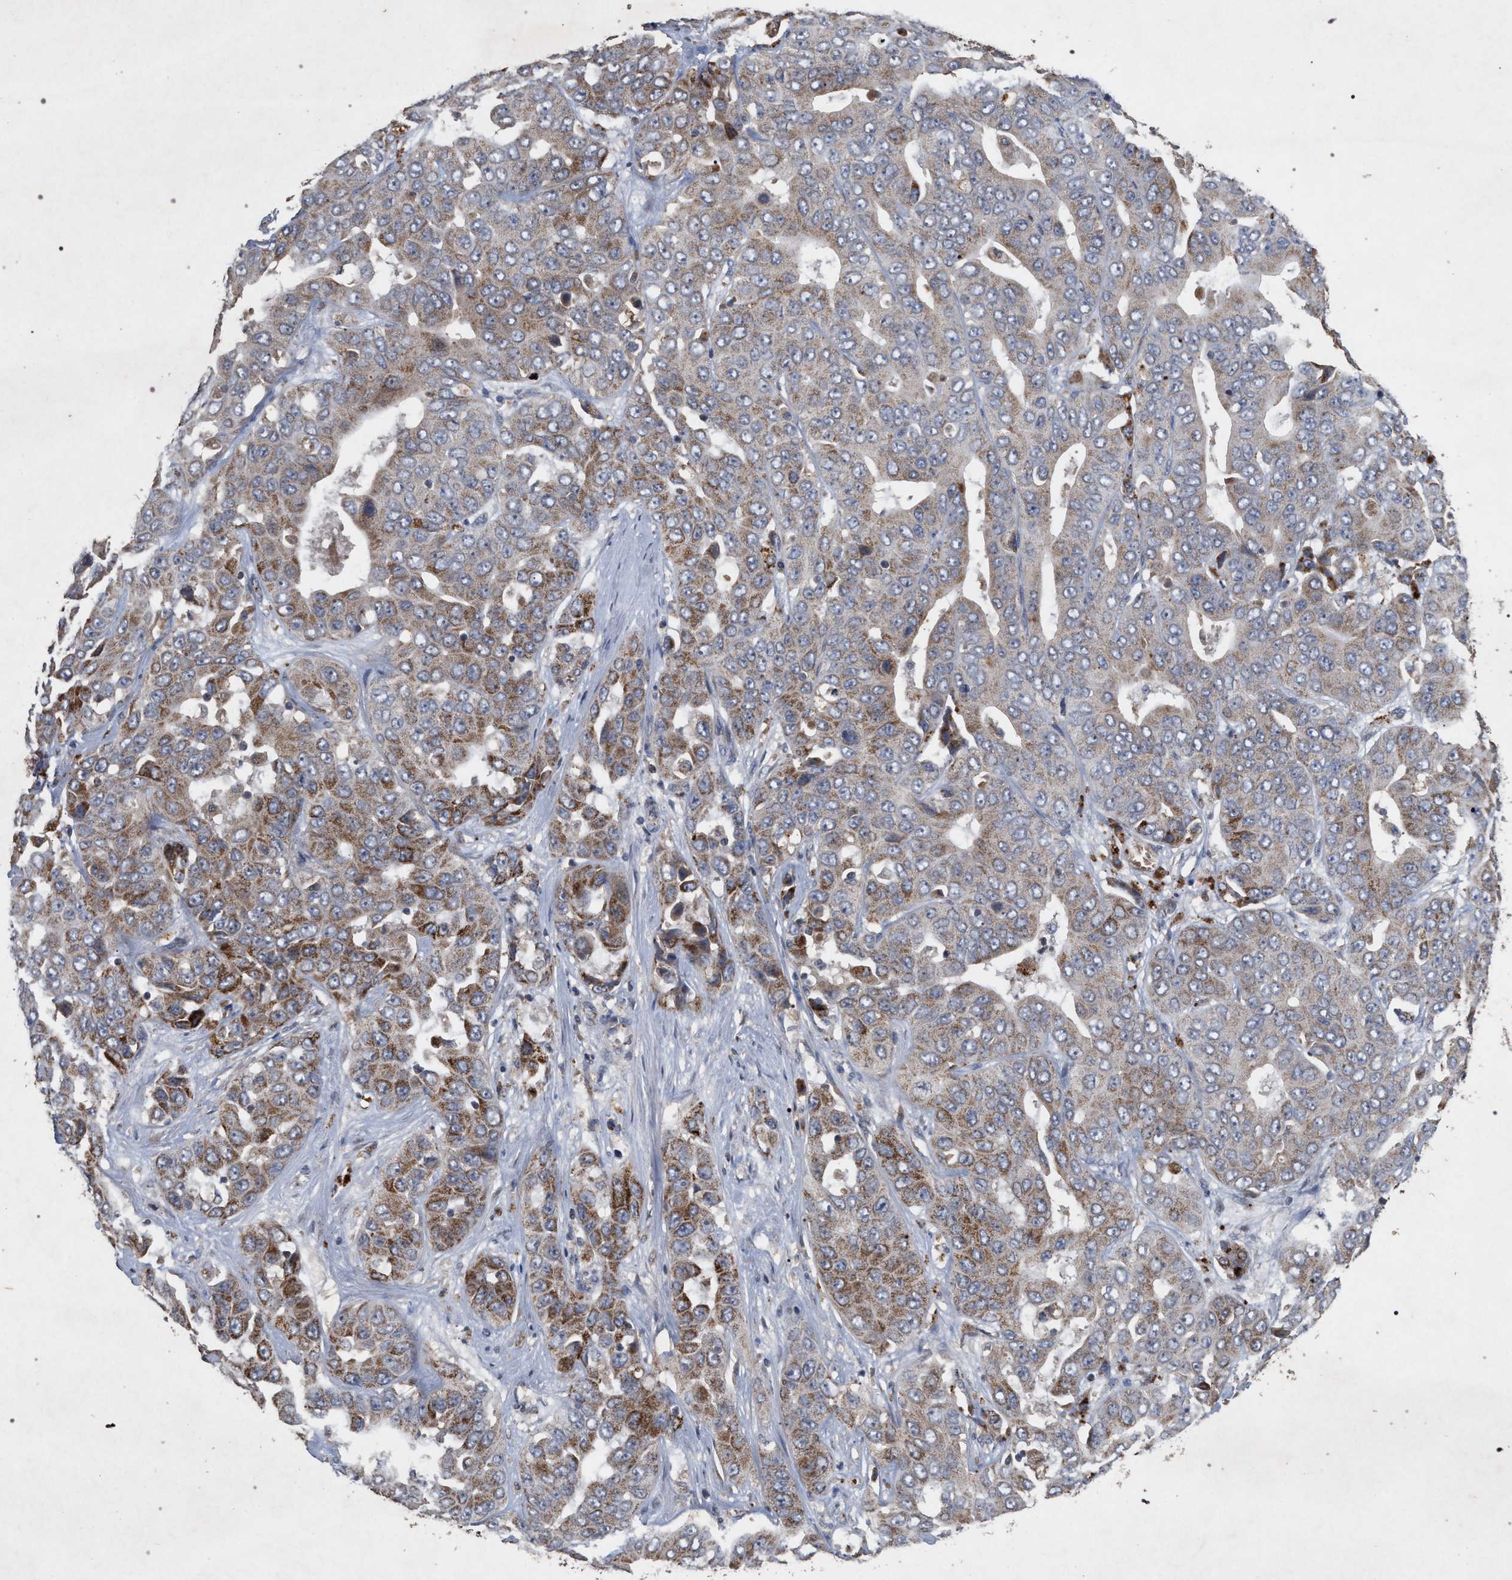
{"staining": {"intensity": "moderate", "quantity": "25%-75%", "location": "cytoplasmic/membranous"}, "tissue": "liver cancer", "cell_type": "Tumor cells", "image_type": "cancer", "snomed": [{"axis": "morphology", "description": "Cholangiocarcinoma"}, {"axis": "topography", "description": "Liver"}], "caption": "Brown immunohistochemical staining in liver cholangiocarcinoma demonstrates moderate cytoplasmic/membranous expression in about 25%-75% of tumor cells.", "gene": "PKD2L1", "patient": {"sex": "female", "age": 52}}